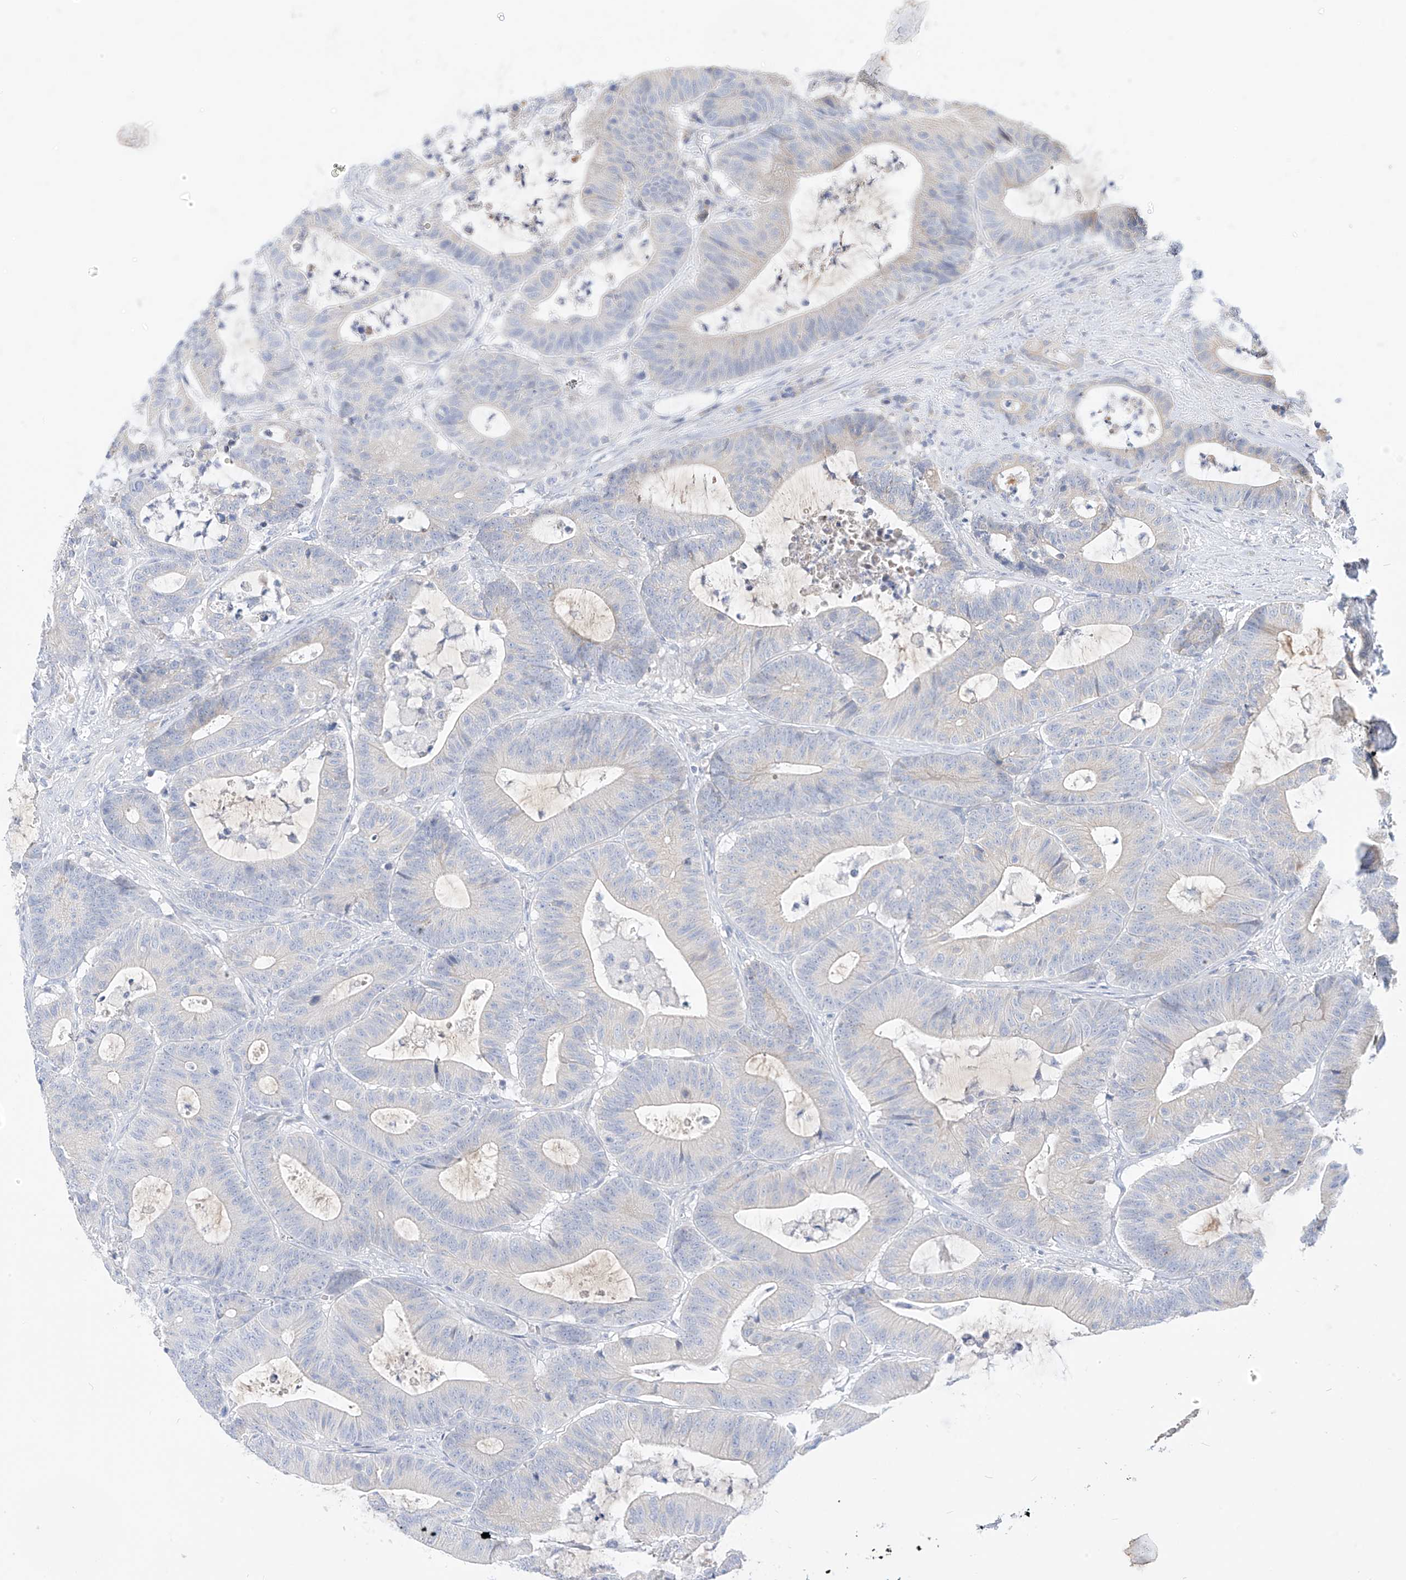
{"staining": {"intensity": "negative", "quantity": "none", "location": "none"}, "tissue": "colorectal cancer", "cell_type": "Tumor cells", "image_type": "cancer", "snomed": [{"axis": "morphology", "description": "Adenocarcinoma, NOS"}, {"axis": "topography", "description": "Colon"}], "caption": "A micrograph of colorectal cancer stained for a protein shows no brown staining in tumor cells. (DAB (3,3'-diaminobenzidine) IHC visualized using brightfield microscopy, high magnification).", "gene": "RASA2", "patient": {"sex": "female", "age": 84}}